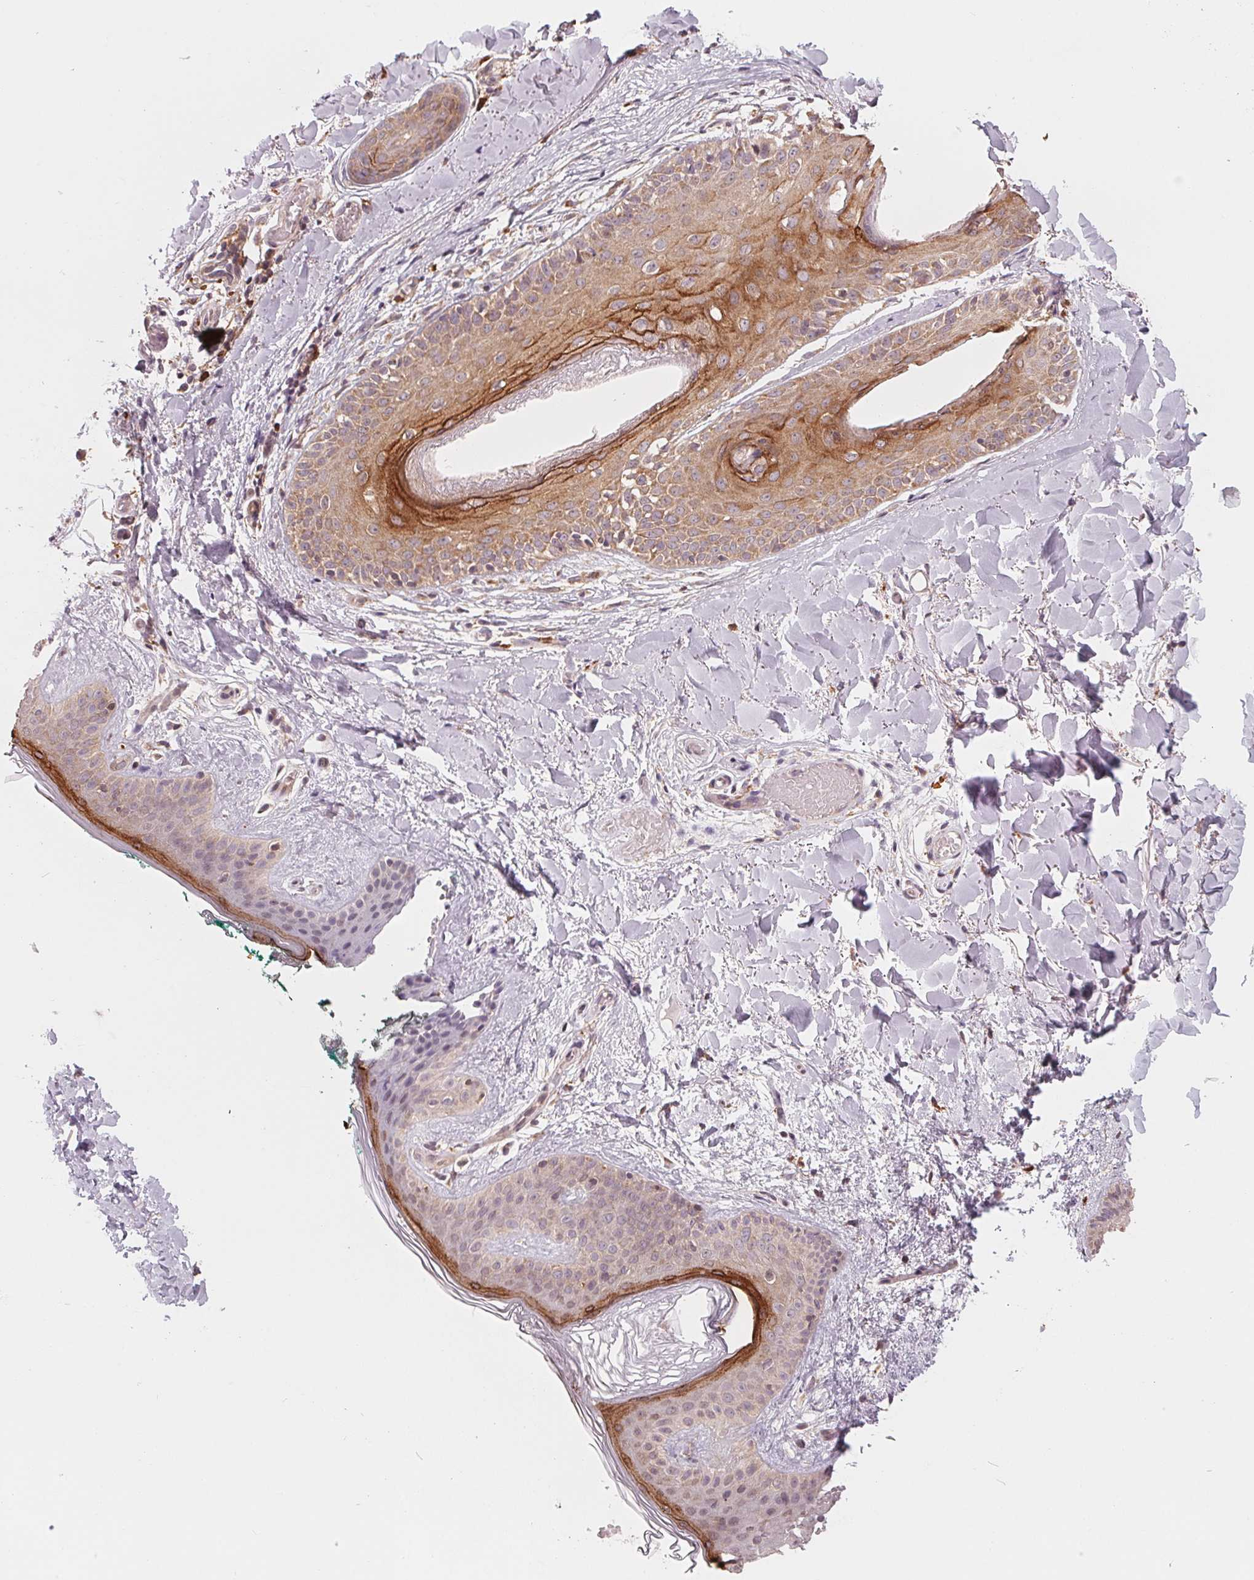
{"staining": {"intensity": "strong", "quantity": "<25%", "location": "cytoplasmic/membranous"}, "tissue": "skin", "cell_type": "Fibroblasts", "image_type": "normal", "snomed": [{"axis": "morphology", "description": "Normal tissue, NOS"}, {"axis": "topography", "description": "Skin"}], "caption": "DAB immunohistochemical staining of unremarkable human skin displays strong cytoplasmic/membranous protein positivity in about <25% of fibroblasts. The staining was performed using DAB (3,3'-diaminobenzidine) to visualize the protein expression in brown, while the nuclei were stained in blue with hematoxylin (Magnification: 20x).", "gene": "GIGYF2", "patient": {"sex": "female", "age": 34}}